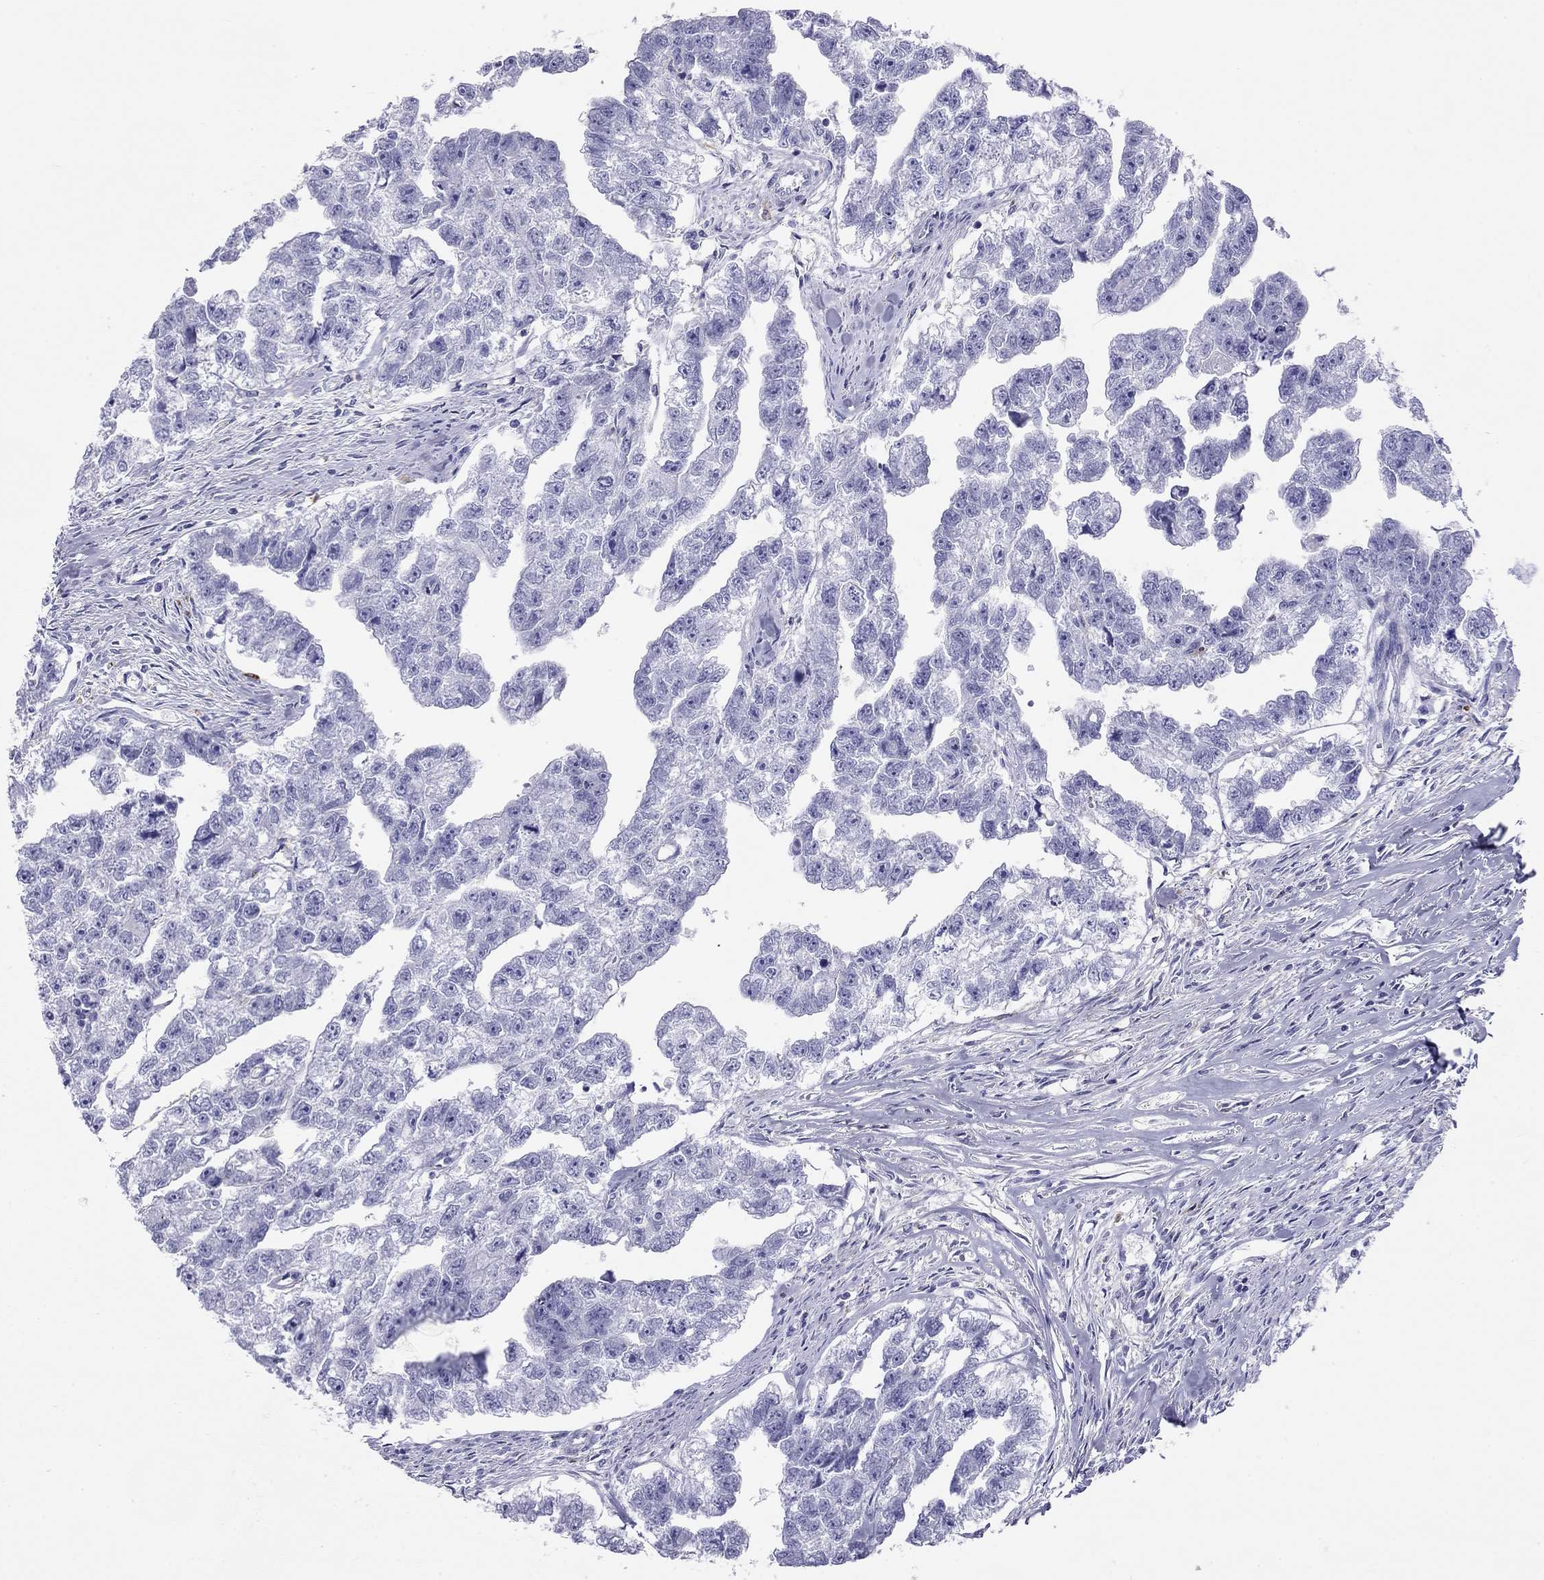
{"staining": {"intensity": "negative", "quantity": "none", "location": "none"}, "tissue": "testis cancer", "cell_type": "Tumor cells", "image_type": "cancer", "snomed": [{"axis": "morphology", "description": "Carcinoma, Embryonal, NOS"}, {"axis": "morphology", "description": "Teratoma, malignant, NOS"}, {"axis": "topography", "description": "Testis"}], "caption": "A photomicrograph of human testis cancer (embryonal carcinoma) is negative for staining in tumor cells.", "gene": "HLA-DQB2", "patient": {"sex": "male", "age": 44}}